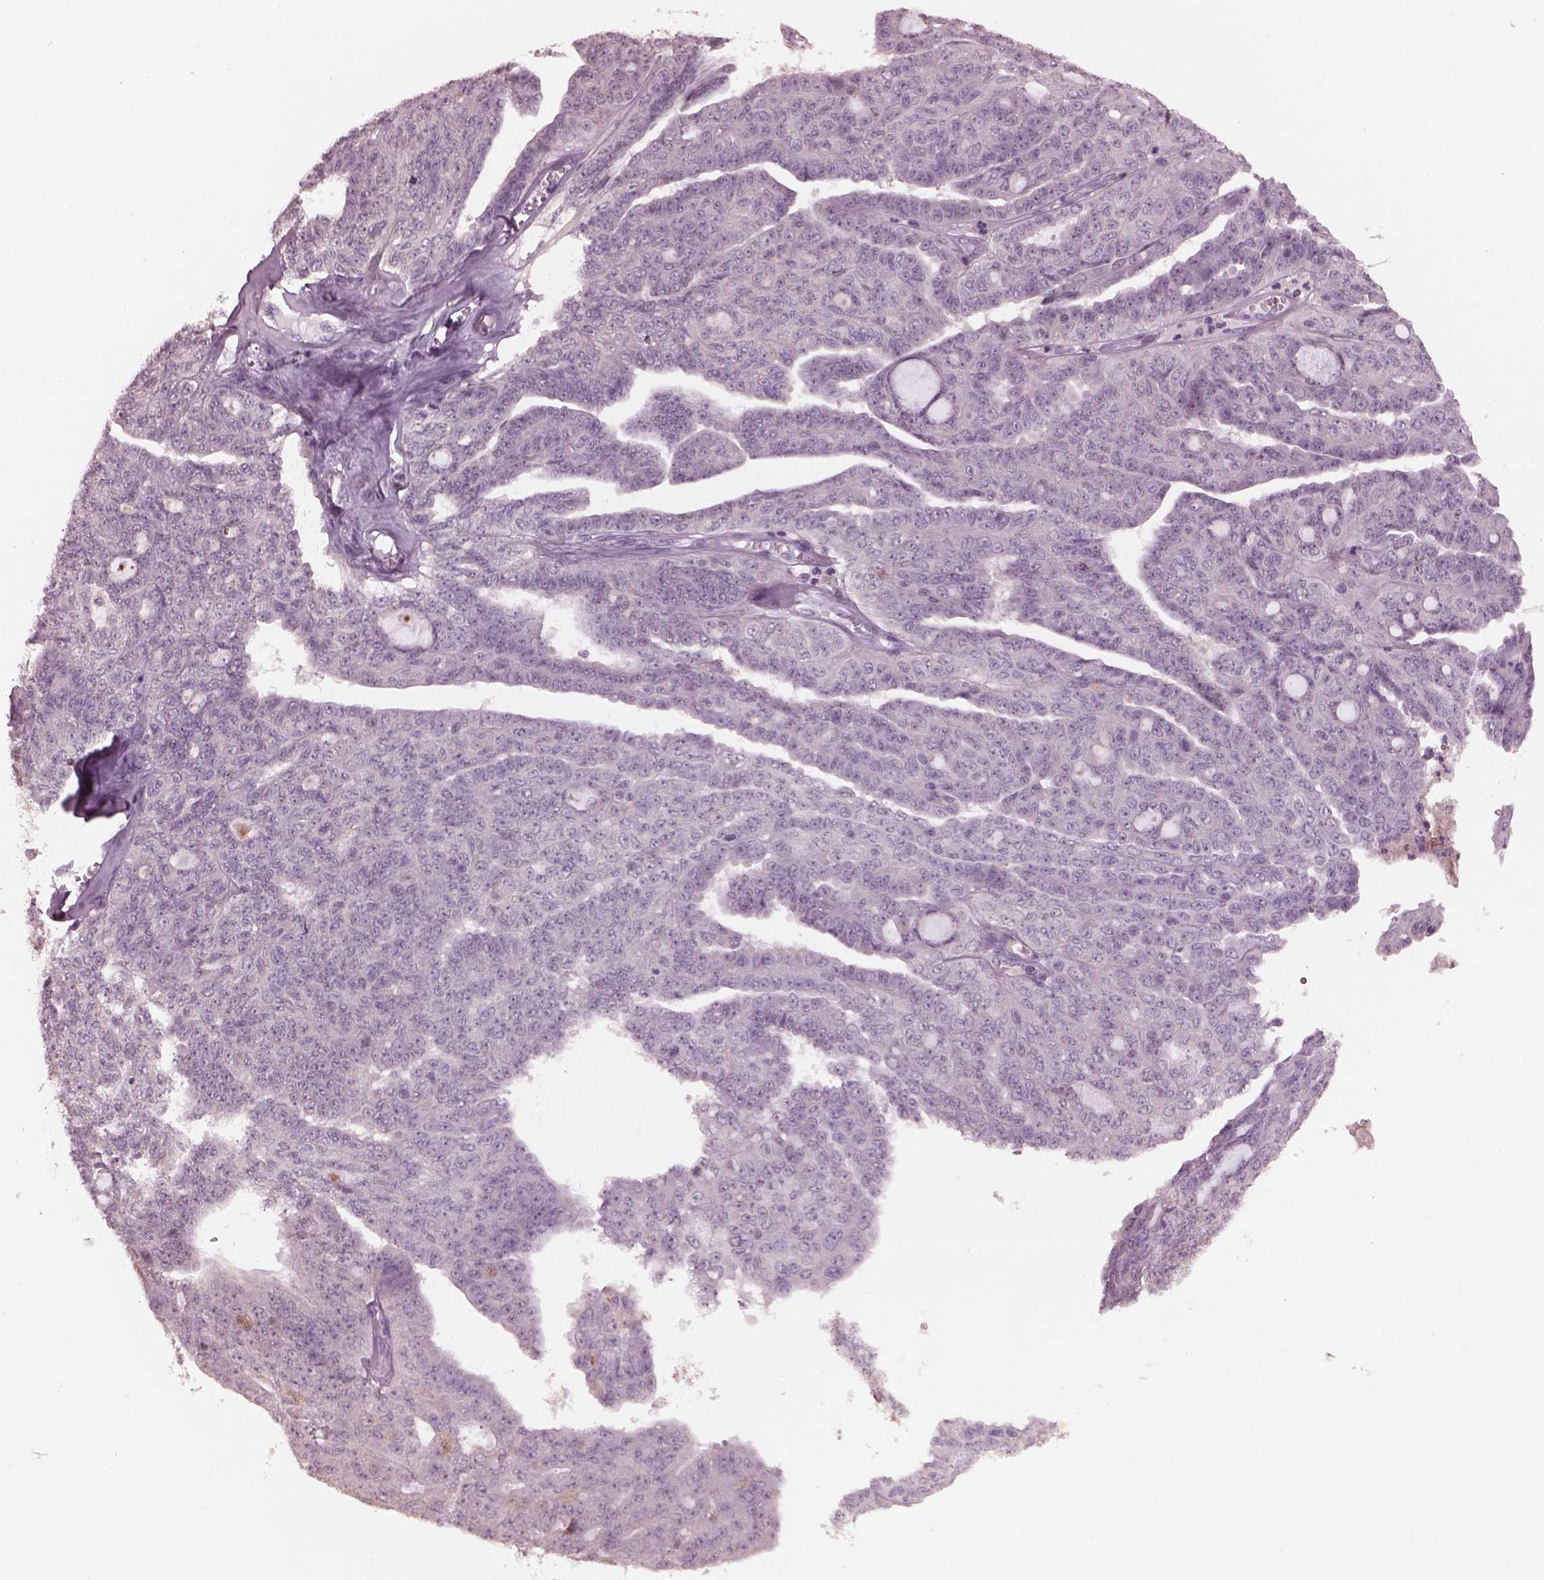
{"staining": {"intensity": "negative", "quantity": "none", "location": "none"}, "tissue": "ovarian cancer", "cell_type": "Tumor cells", "image_type": "cancer", "snomed": [{"axis": "morphology", "description": "Cystadenocarcinoma, serous, NOS"}, {"axis": "topography", "description": "Ovary"}], "caption": "High power microscopy photomicrograph of an immunohistochemistry (IHC) photomicrograph of ovarian cancer (serous cystadenocarcinoma), revealing no significant staining in tumor cells.", "gene": "SRI", "patient": {"sex": "female", "age": 71}}